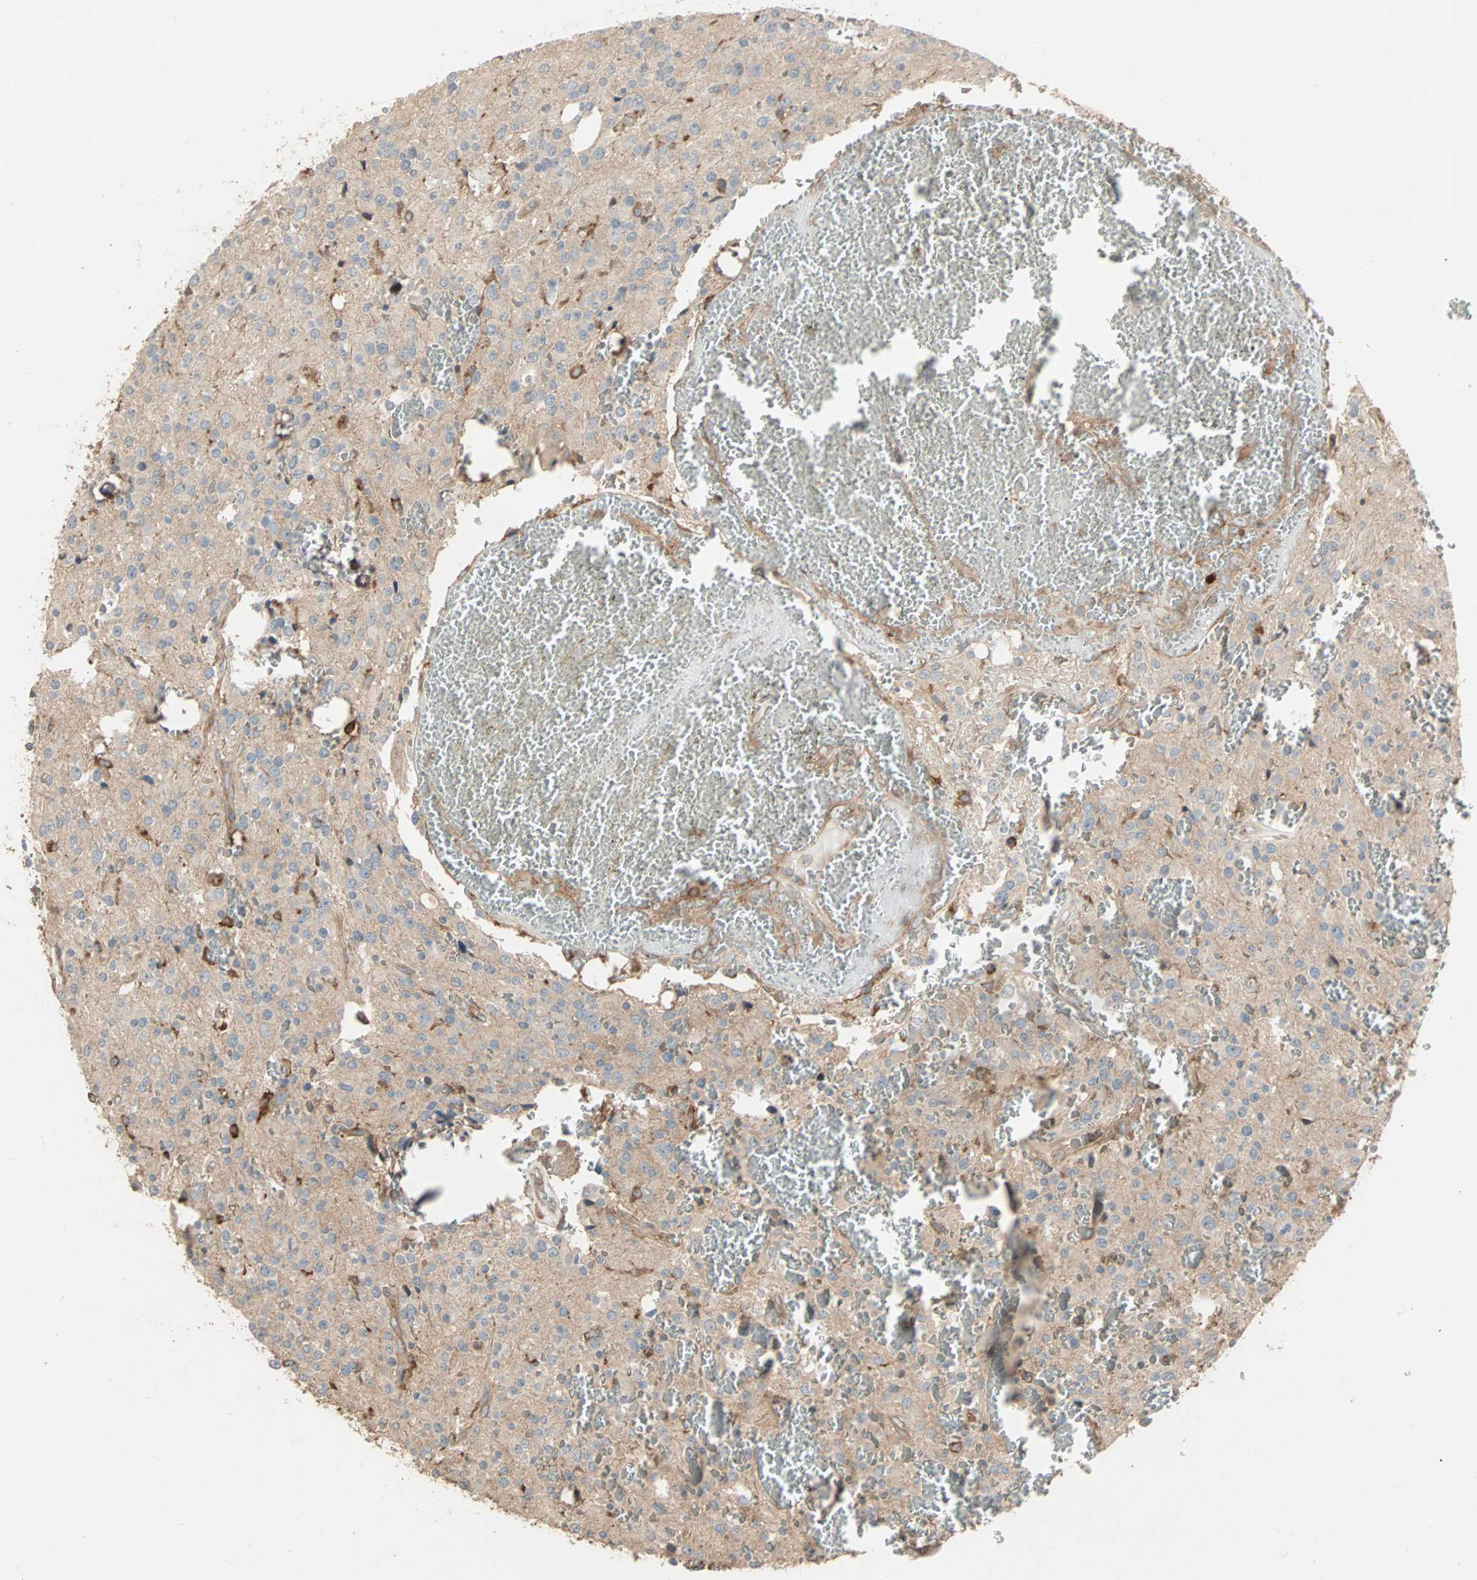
{"staining": {"intensity": "weak", "quantity": "<25%", "location": "cytoplasmic/membranous"}, "tissue": "glioma", "cell_type": "Tumor cells", "image_type": "cancer", "snomed": [{"axis": "morphology", "description": "Glioma, malignant, Low grade"}, {"axis": "topography", "description": "Brain"}], "caption": "Immunohistochemical staining of glioma exhibits no significant staining in tumor cells. (Immunohistochemistry, brightfield microscopy, high magnification).", "gene": "GNAI2", "patient": {"sex": "male", "age": 58}}